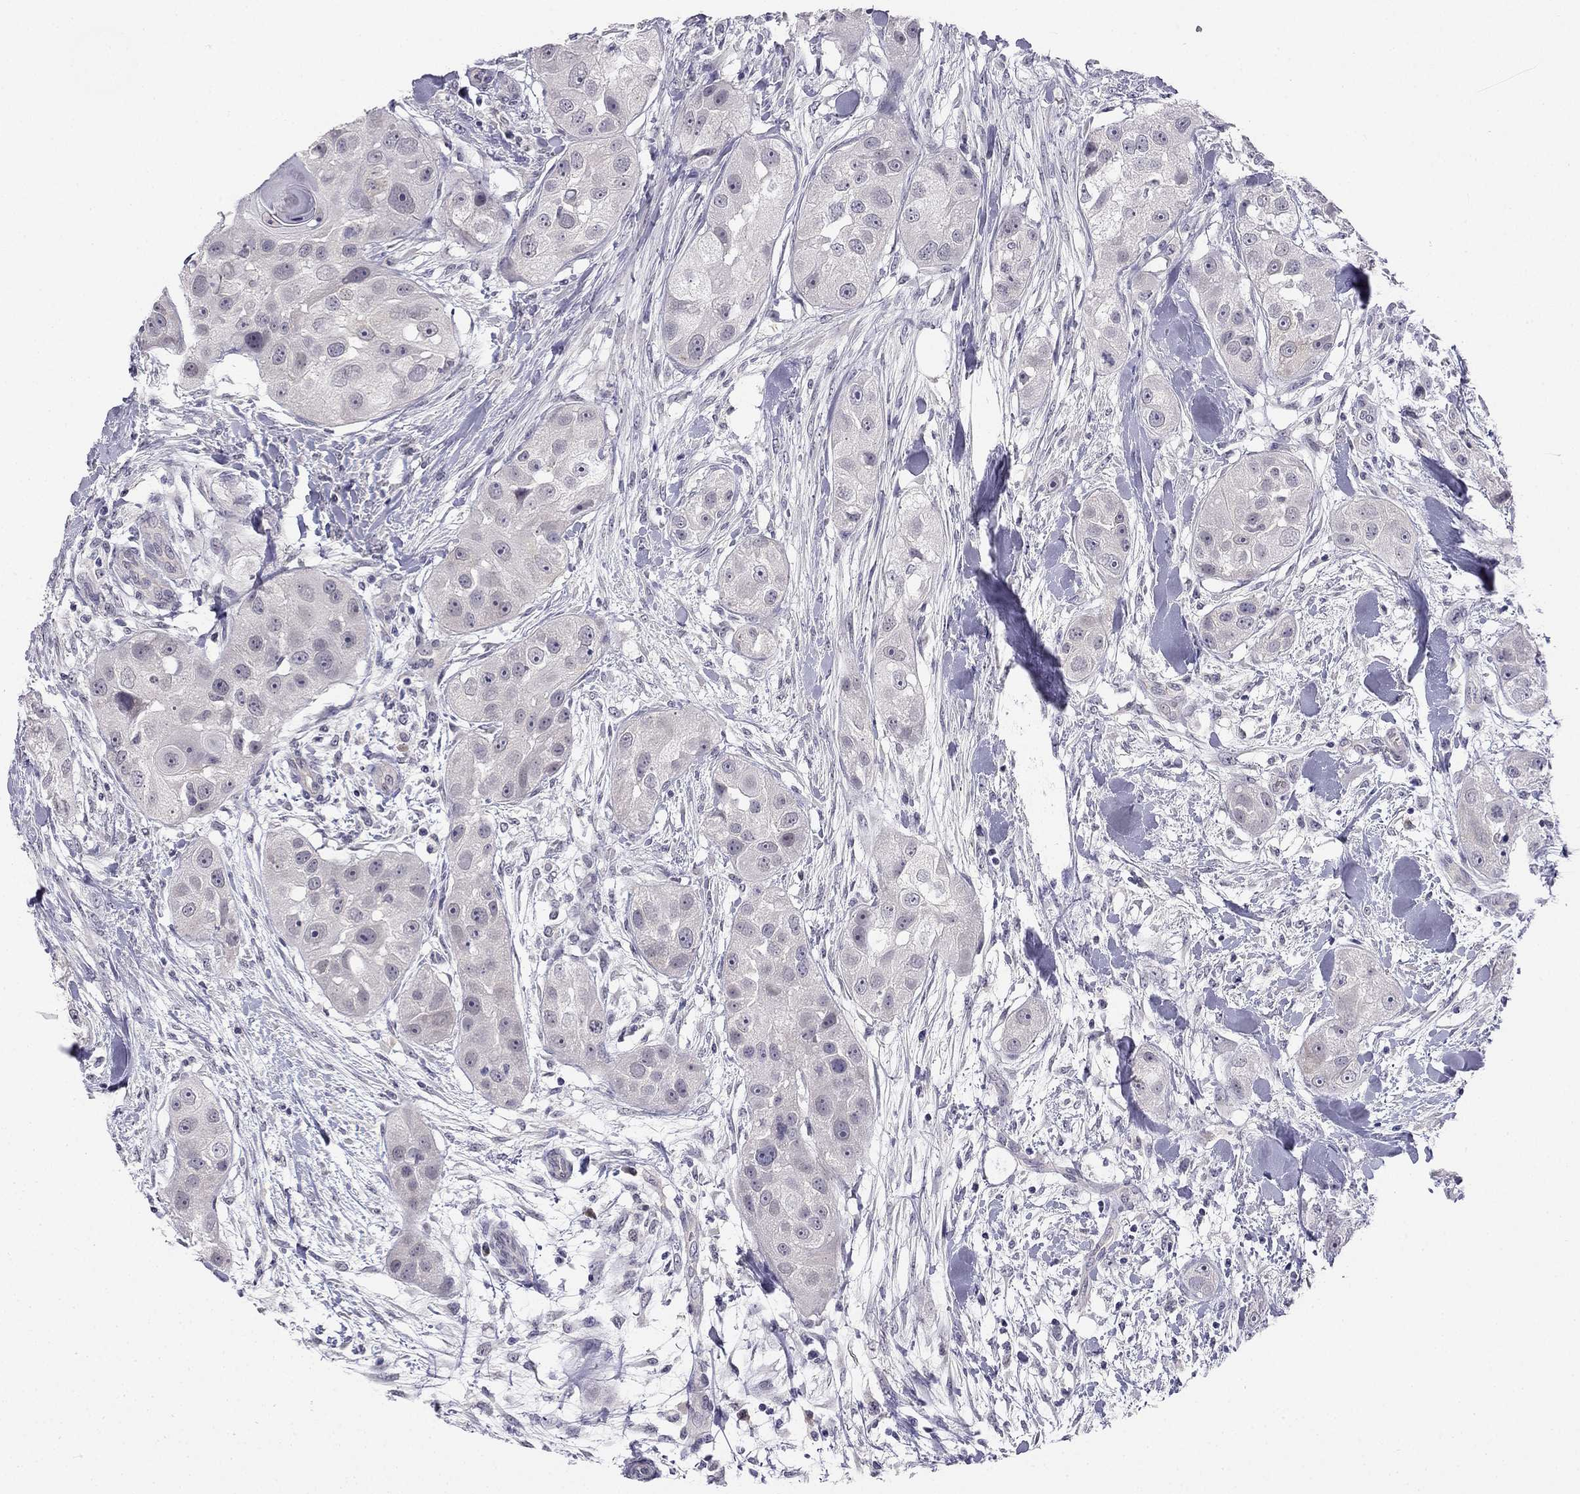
{"staining": {"intensity": "negative", "quantity": "none", "location": "none"}, "tissue": "head and neck cancer", "cell_type": "Tumor cells", "image_type": "cancer", "snomed": [{"axis": "morphology", "description": "Squamous cell carcinoma, NOS"}, {"axis": "topography", "description": "Head-Neck"}], "caption": "Protein analysis of head and neck squamous cell carcinoma reveals no significant expression in tumor cells.", "gene": "C16orf89", "patient": {"sex": "male", "age": 51}}